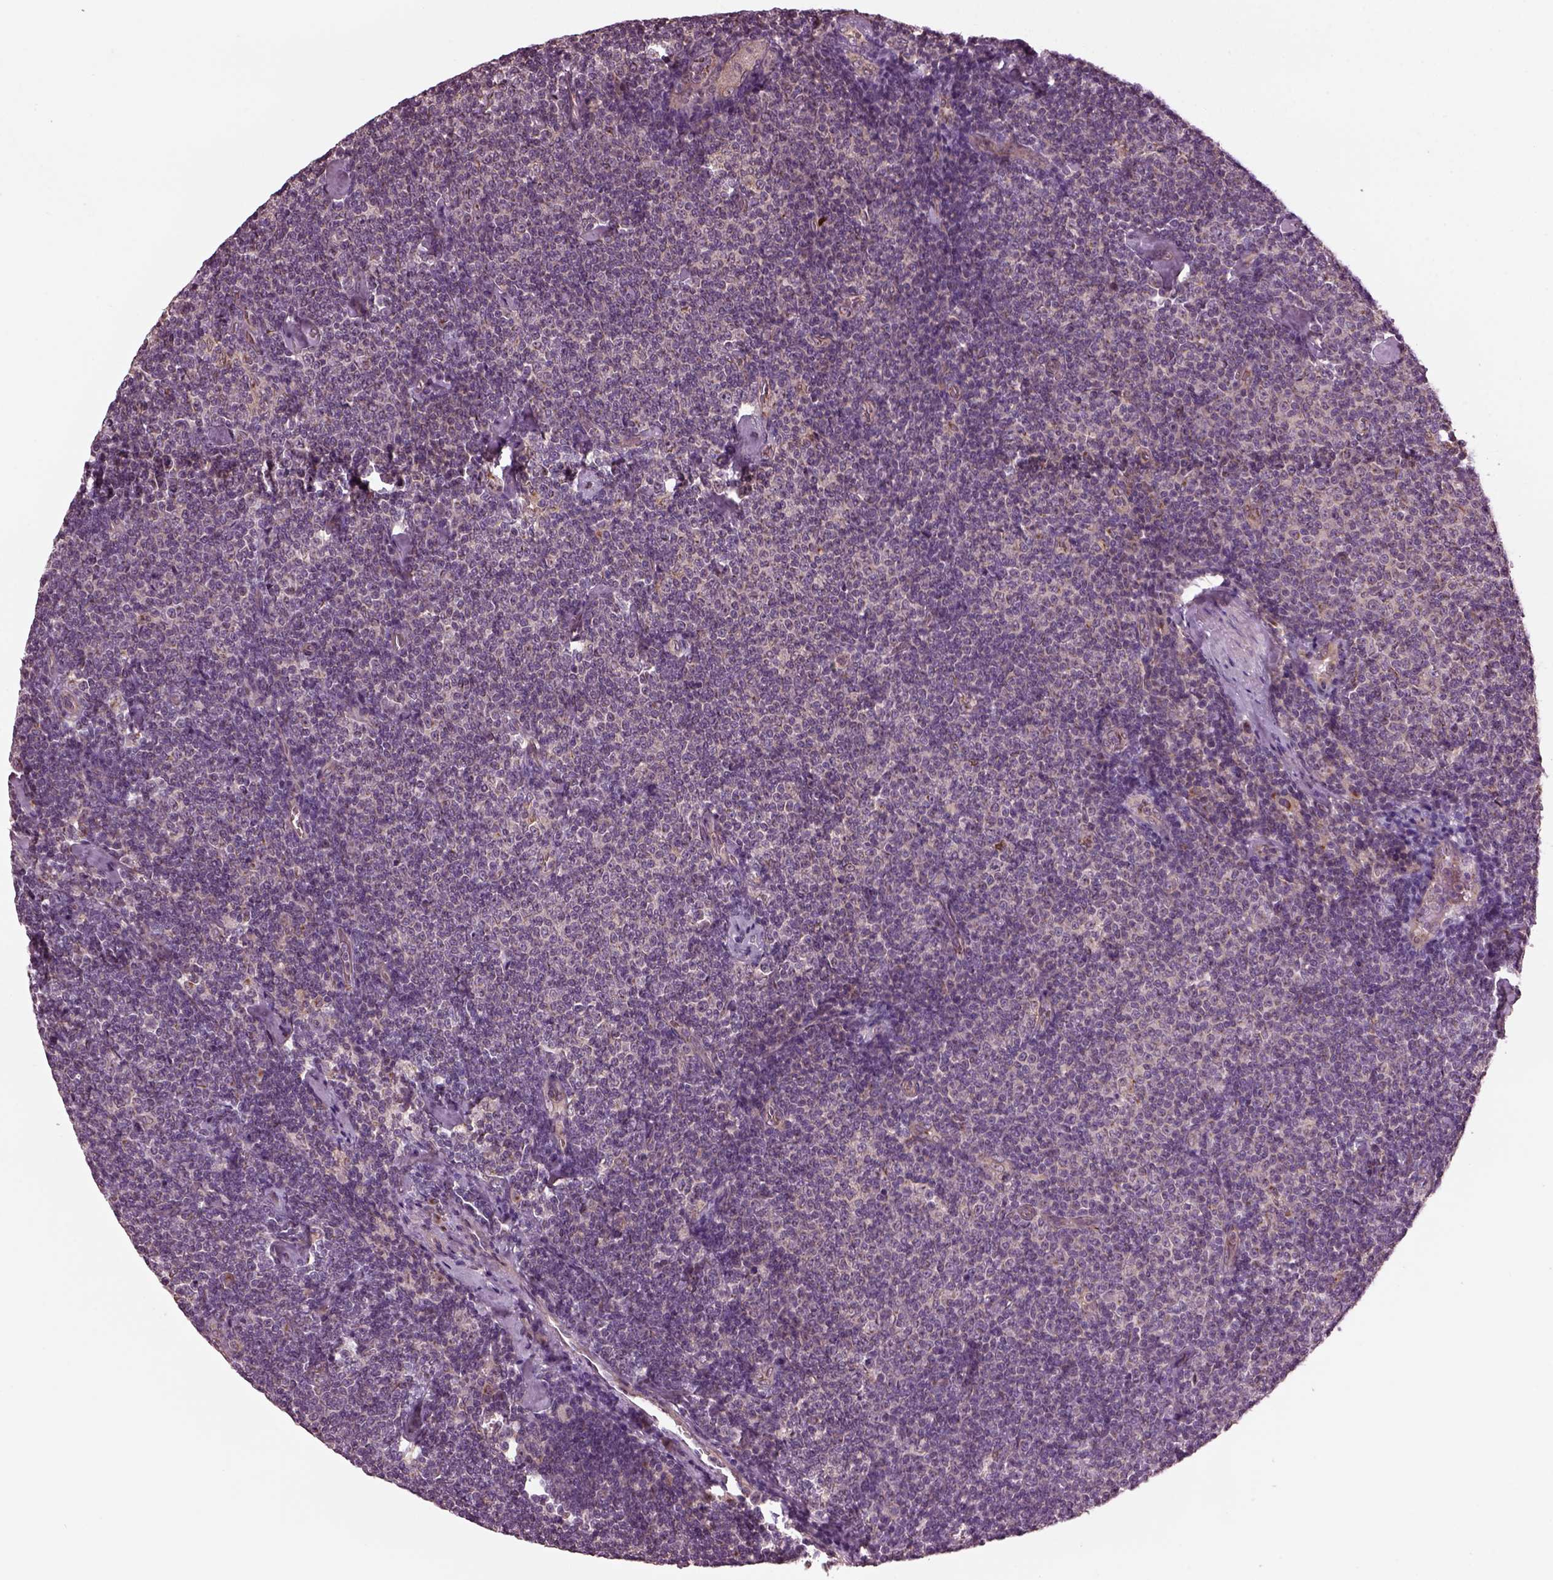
{"staining": {"intensity": "weak", "quantity": "<25%", "location": "cytoplasmic/membranous"}, "tissue": "lymphoma", "cell_type": "Tumor cells", "image_type": "cancer", "snomed": [{"axis": "morphology", "description": "Malignant lymphoma, non-Hodgkin's type, Low grade"}, {"axis": "topography", "description": "Lymph node"}], "caption": "IHC photomicrograph of neoplastic tissue: malignant lymphoma, non-Hodgkin's type (low-grade) stained with DAB (3,3'-diaminobenzidine) displays no significant protein staining in tumor cells.", "gene": "RUFY3", "patient": {"sex": "male", "age": 81}}